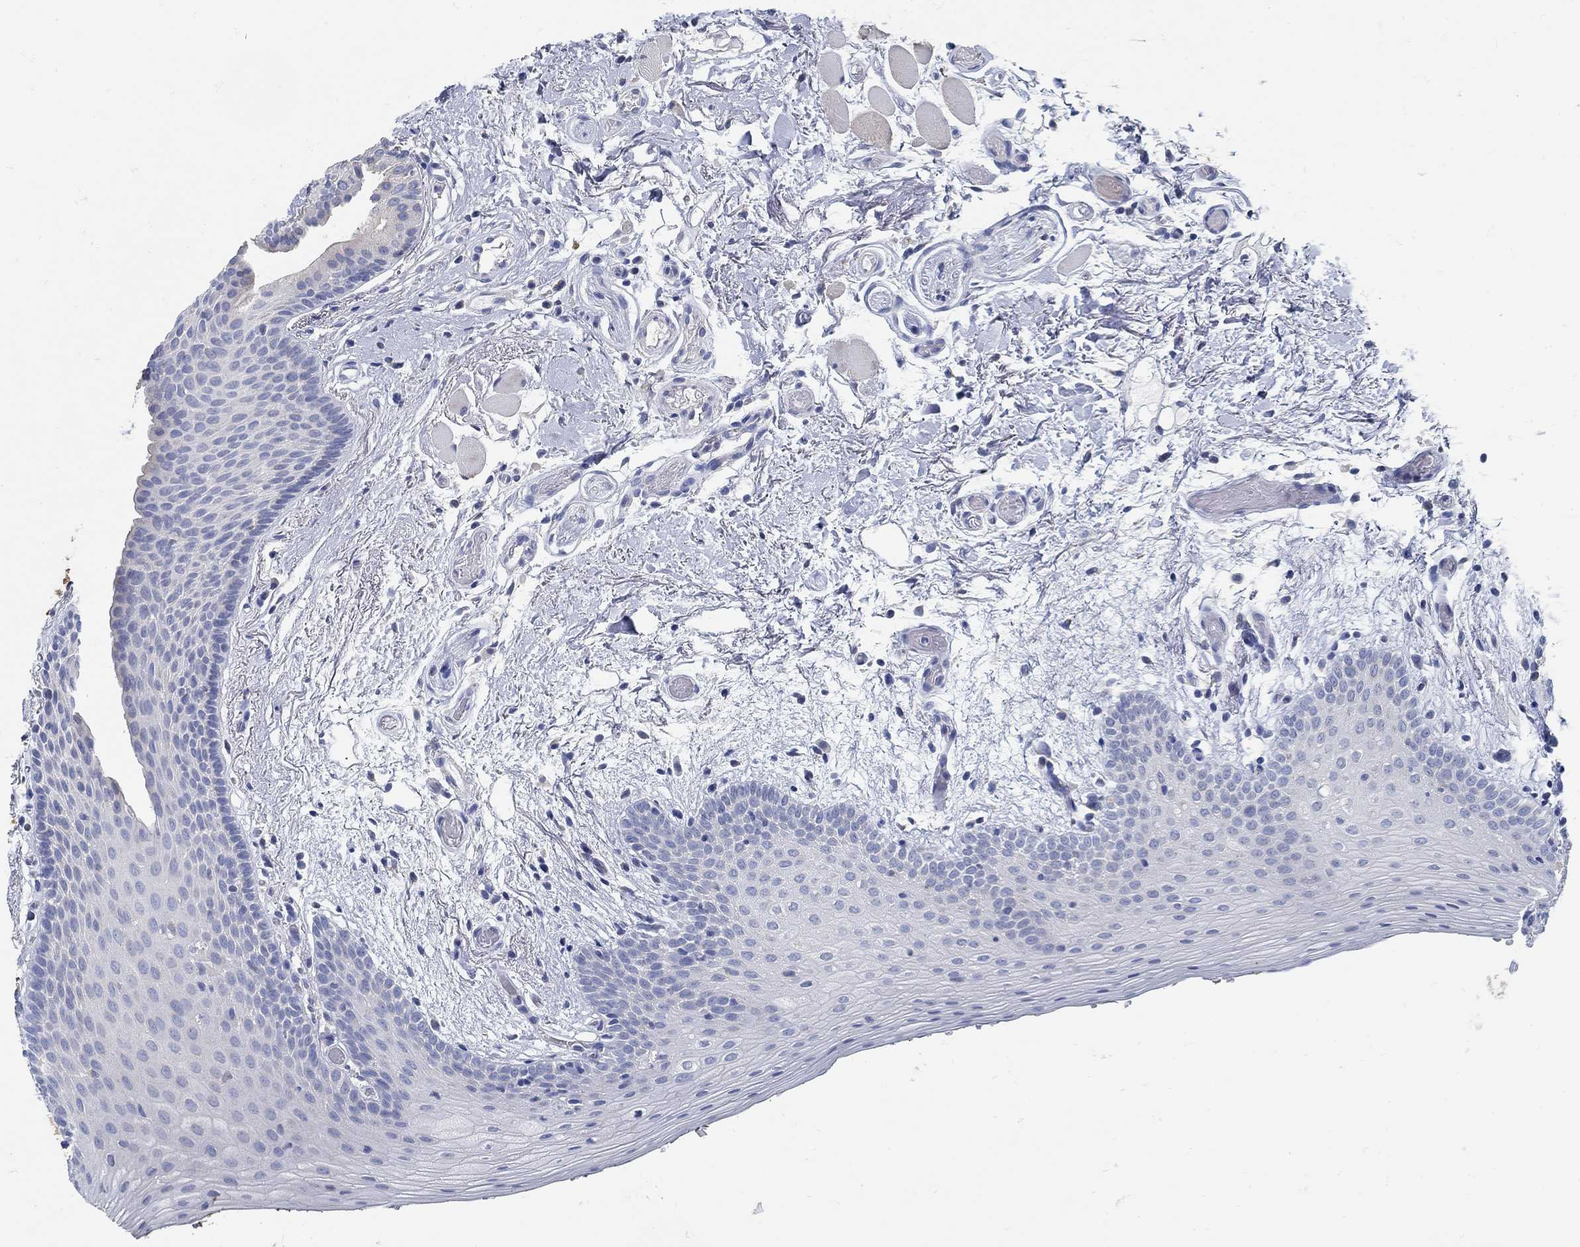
{"staining": {"intensity": "negative", "quantity": "none", "location": "none"}, "tissue": "oral mucosa", "cell_type": "Squamous epithelial cells", "image_type": "normal", "snomed": [{"axis": "morphology", "description": "Normal tissue, NOS"}, {"axis": "topography", "description": "Oral tissue"}, {"axis": "topography", "description": "Tounge, NOS"}], "caption": "Squamous epithelial cells show no significant staining in unremarkable oral mucosa. (IHC, brightfield microscopy, high magnification).", "gene": "ZFAND4", "patient": {"sex": "female", "age": 86}}